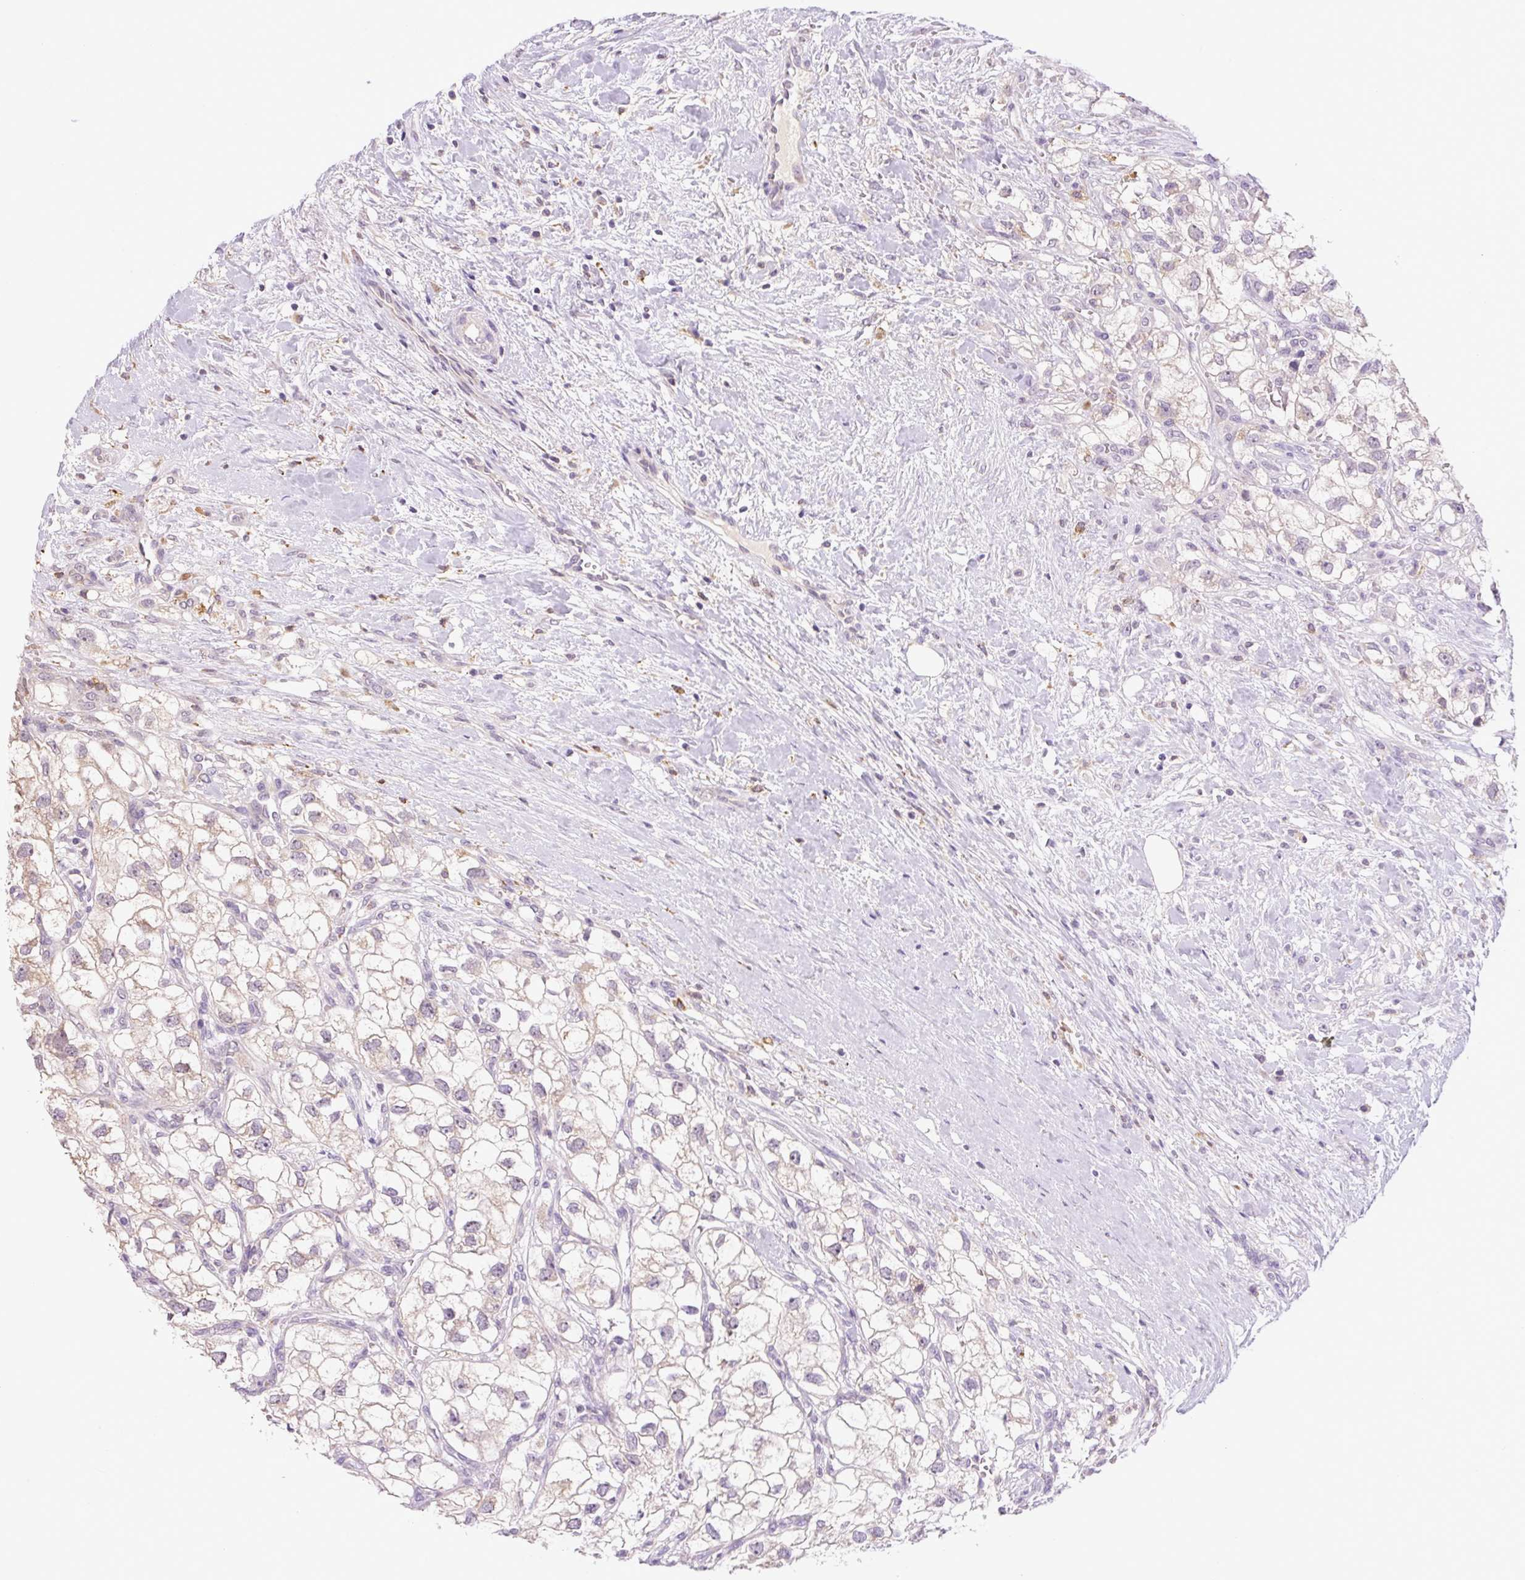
{"staining": {"intensity": "negative", "quantity": "none", "location": "none"}, "tissue": "renal cancer", "cell_type": "Tumor cells", "image_type": "cancer", "snomed": [{"axis": "morphology", "description": "Adenocarcinoma, NOS"}, {"axis": "topography", "description": "Kidney"}], "caption": "This is an IHC histopathology image of human renal adenocarcinoma. There is no positivity in tumor cells.", "gene": "SGF29", "patient": {"sex": "male", "age": 59}}